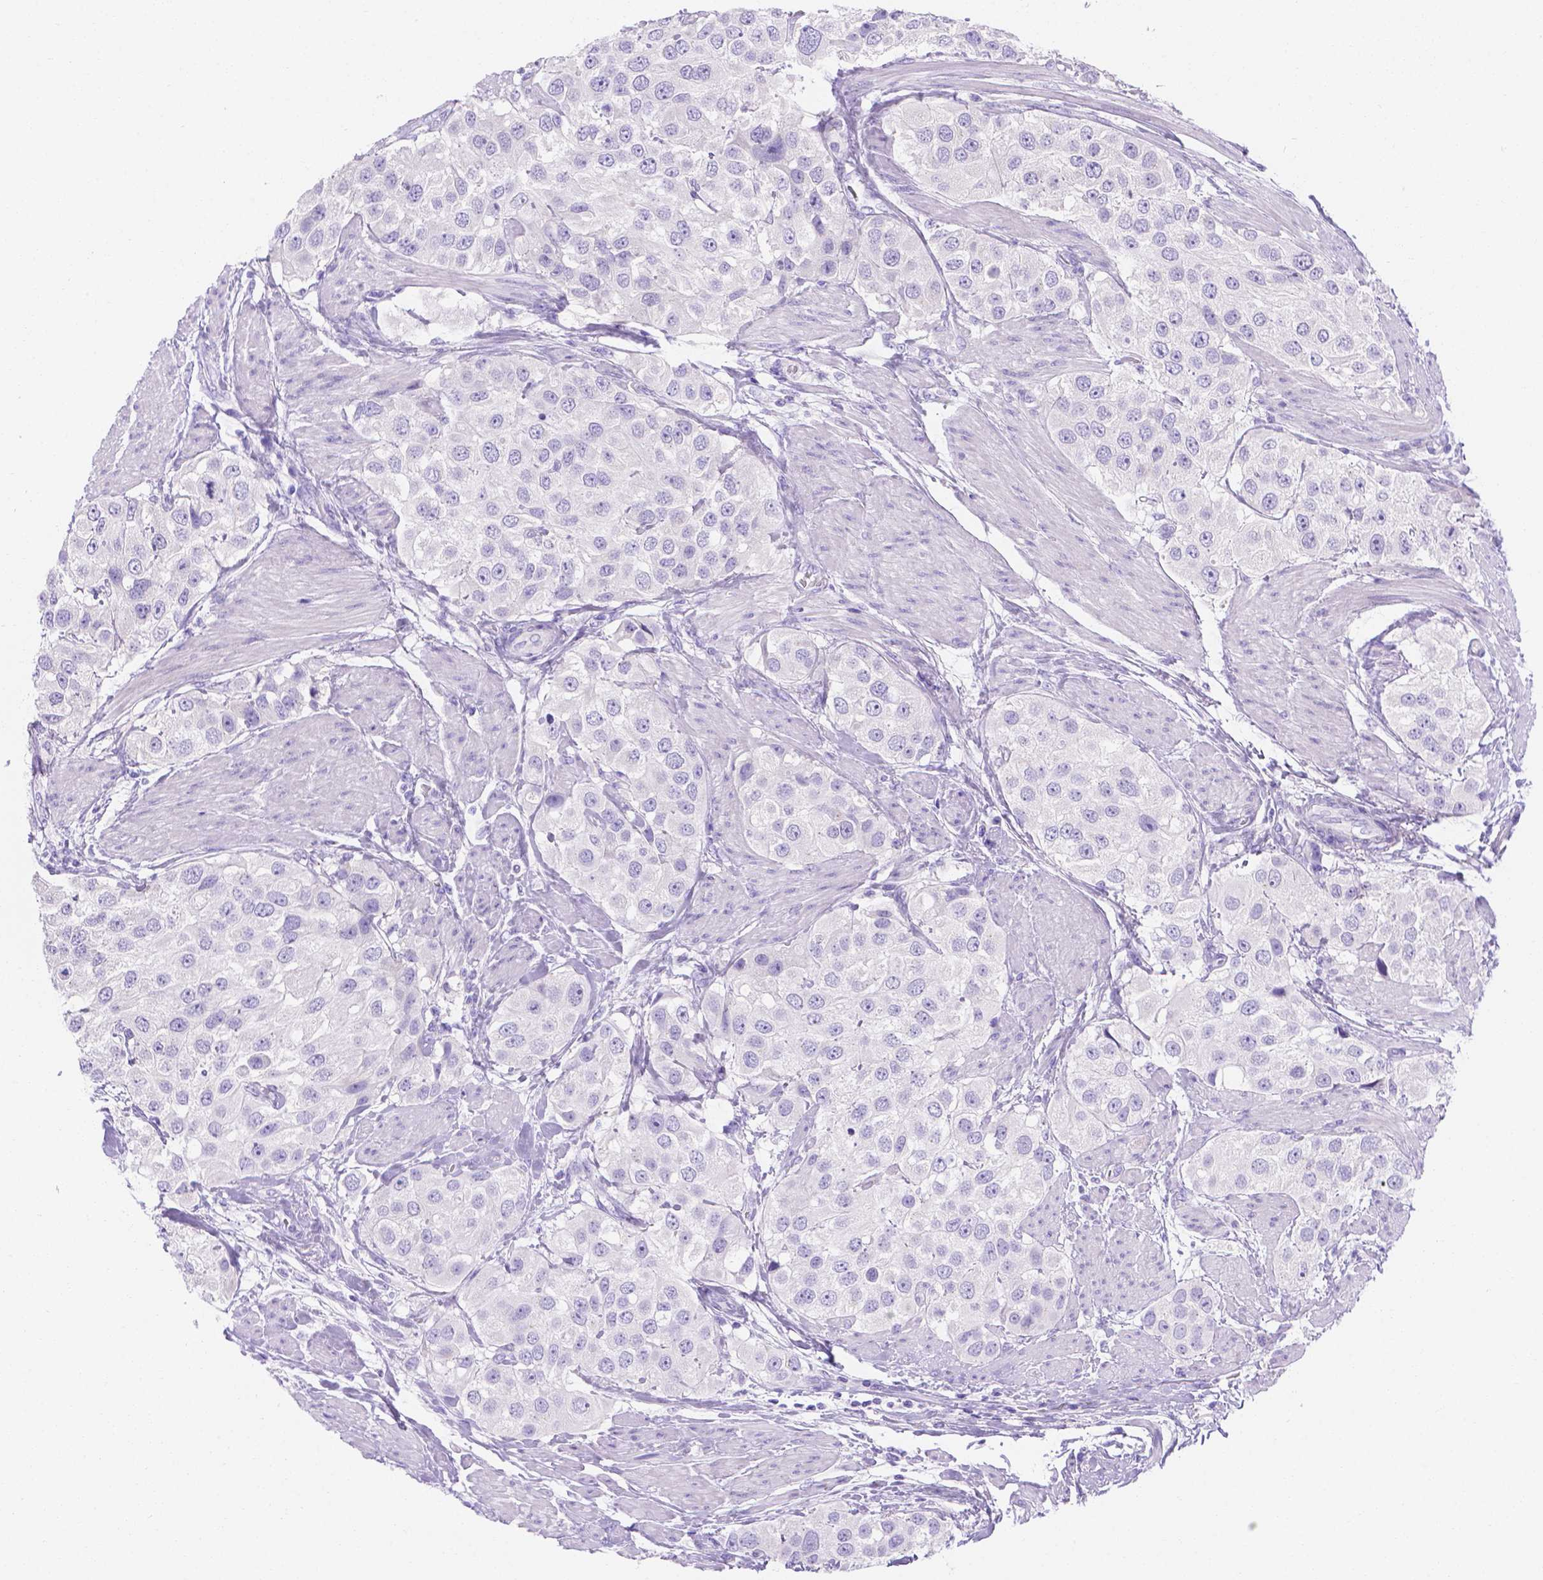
{"staining": {"intensity": "negative", "quantity": "none", "location": "none"}, "tissue": "urothelial cancer", "cell_type": "Tumor cells", "image_type": "cancer", "snomed": [{"axis": "morphology", "description": "Urothelial carcinoma, High grade"}, {"axis": "topography", "description": "Urinary bladder"}], "caption": "Urothelial cancer was stained to show a protein in brown. There is no significant positivity in tumor cells.", "gene": "MLN", "patient": {"sex": "female", "age": 64}}